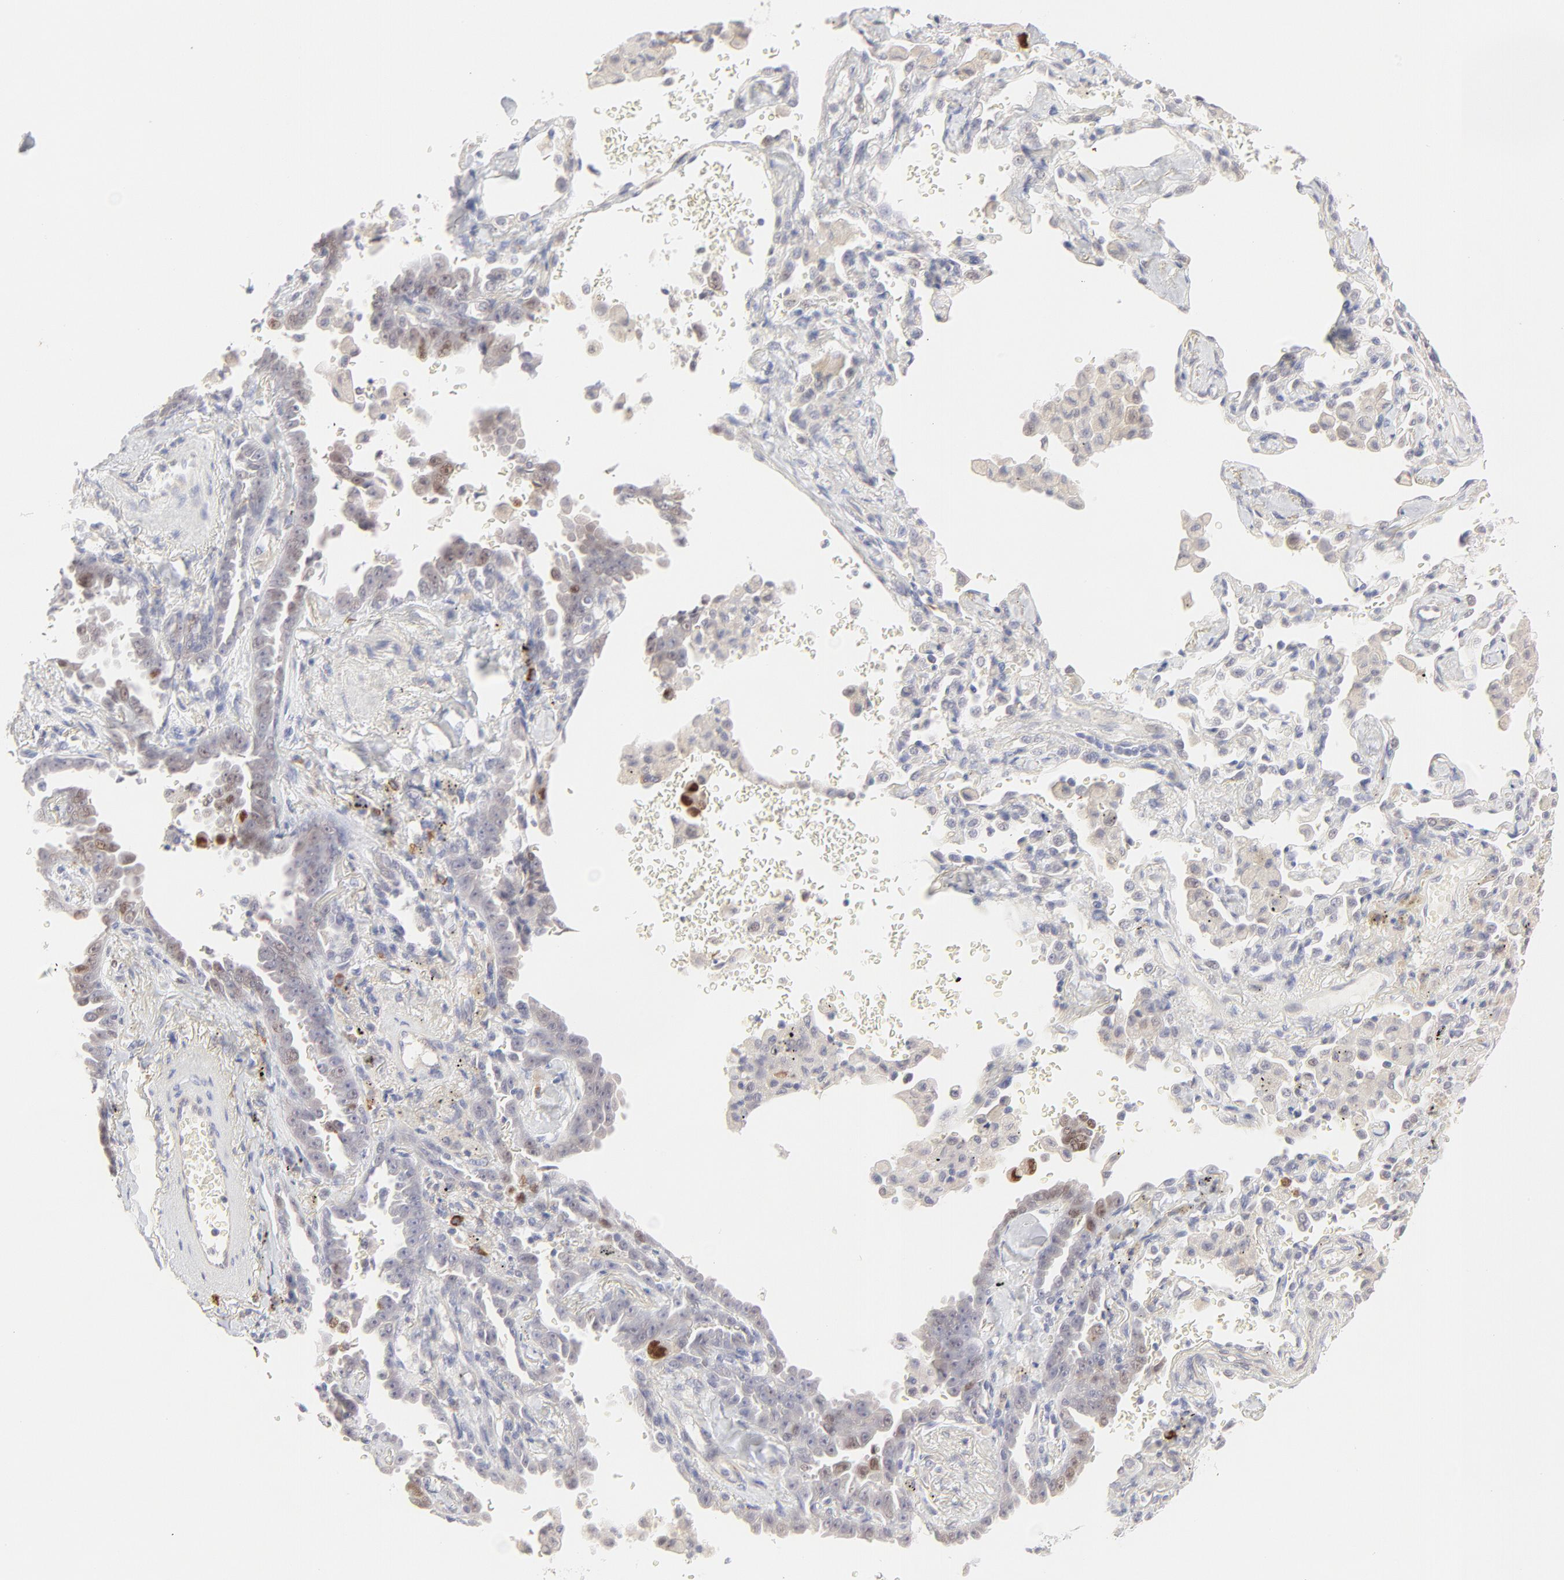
{"staining": {"intensity": "weak", "quantity": "<25%", "location": "nuclear"}, "tissue": "lung cancer", "cell_type": "Tumor cells", "image_type": "cancer", "snomed": [{"axis": "morphology", "description": "Adenocarcinoma, NOS"}, {"axis": "topography", "description": "Lung"}], "caption": "Immunohistochemical staining of human adenocarcinoma (lung) shows no significant staining in tumor cells.", "gene": "ELF3", "patient": {"sex": "female", "age": 64}}